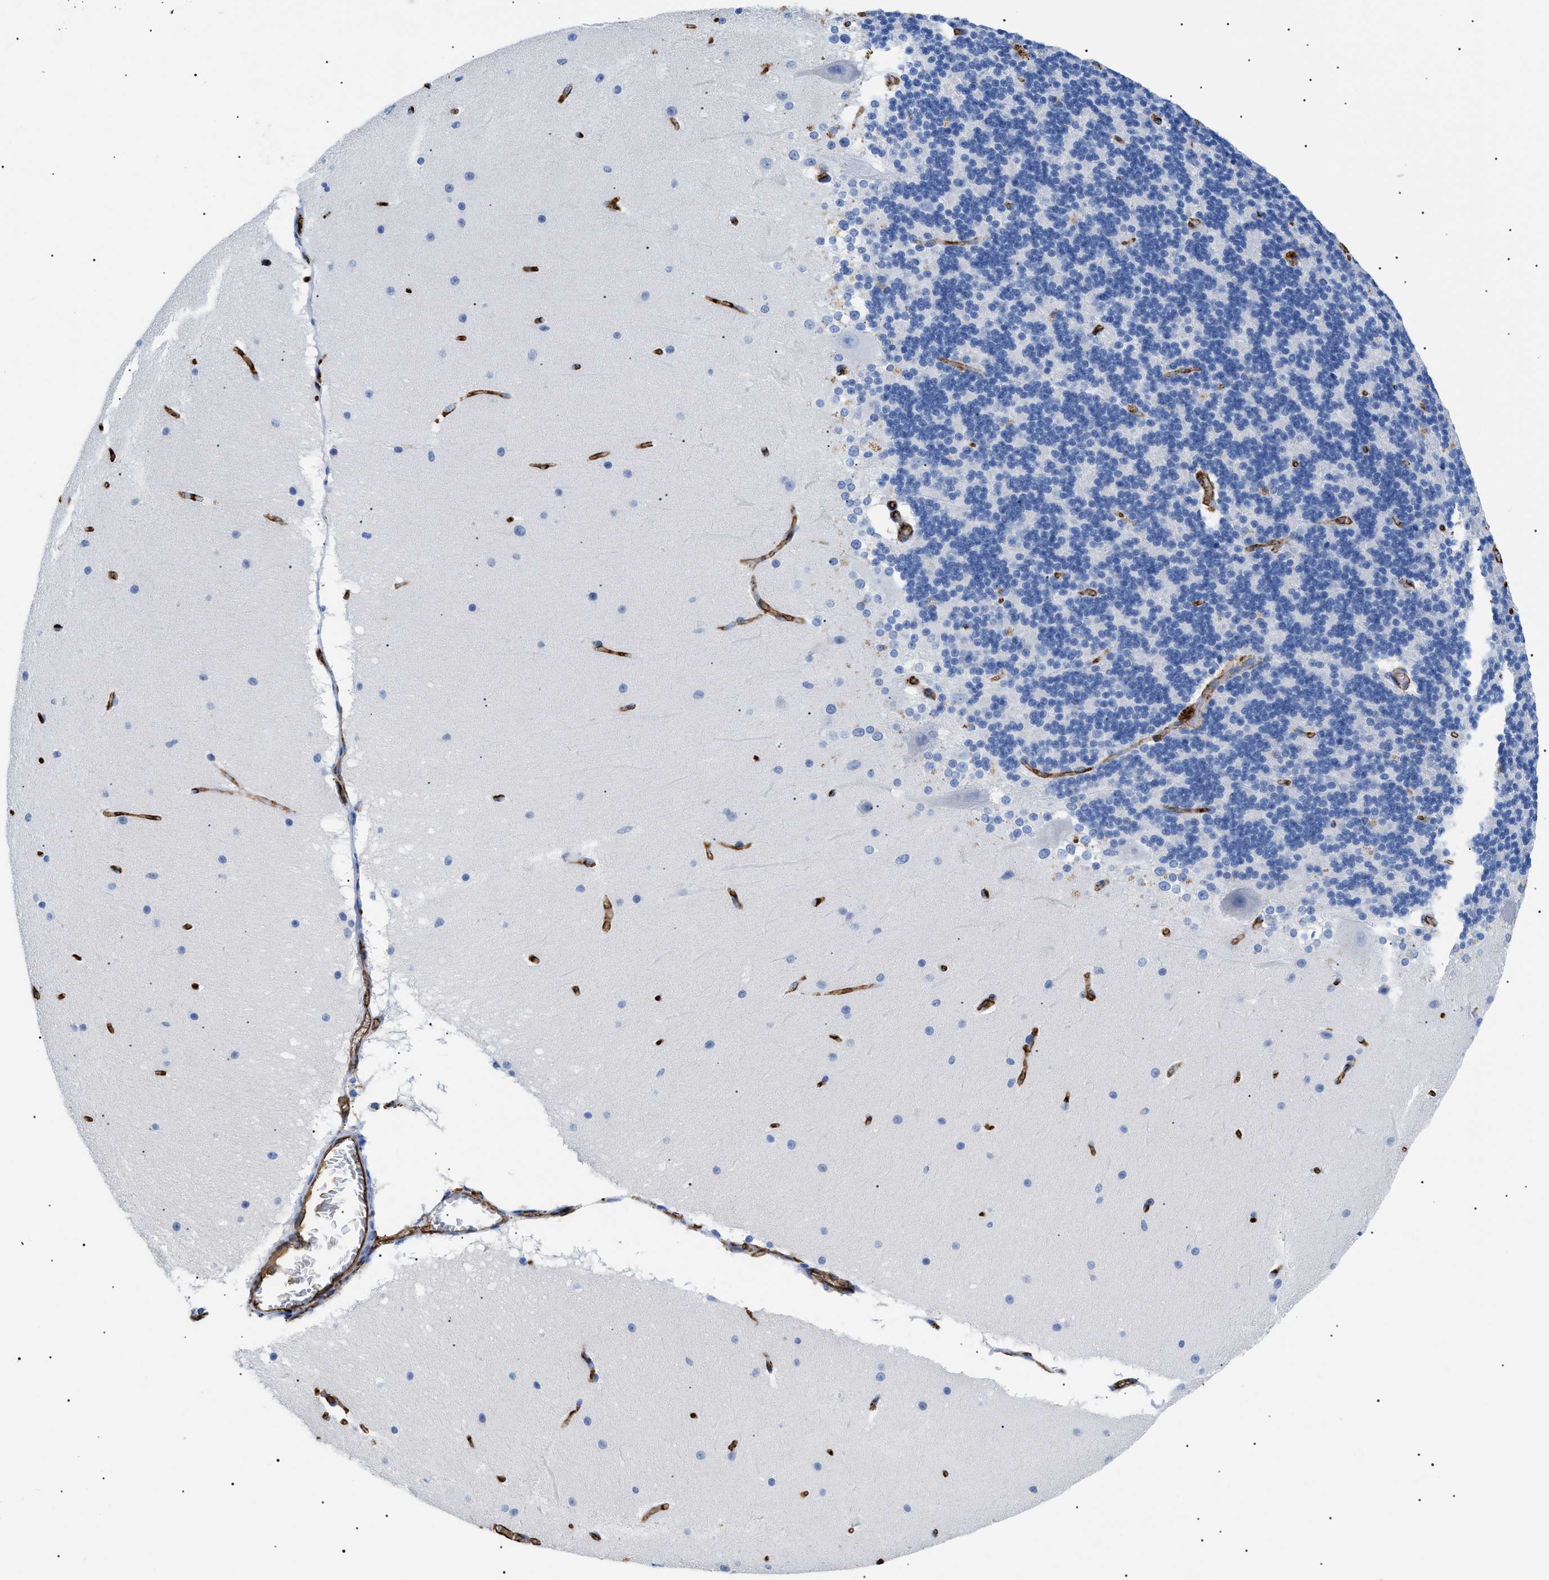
{"staining": {"intensity": "negative", "quantity": "none", "location": "none"}, "tissue": "cerebellum", "cell_type": "Cells in granular layer", "image_type": "normal", "snomed": [{"axis": "morphology", "description": "Normal tissue, NOS"}, {"axis": "topography", "description": "Cerebellum"}], "caption": "The photomicrograph reveals no significant positivity in cells in granular layer of cerebellum.", "gene": "PODXL", "patient": {"sex": "female", "age": 19}}